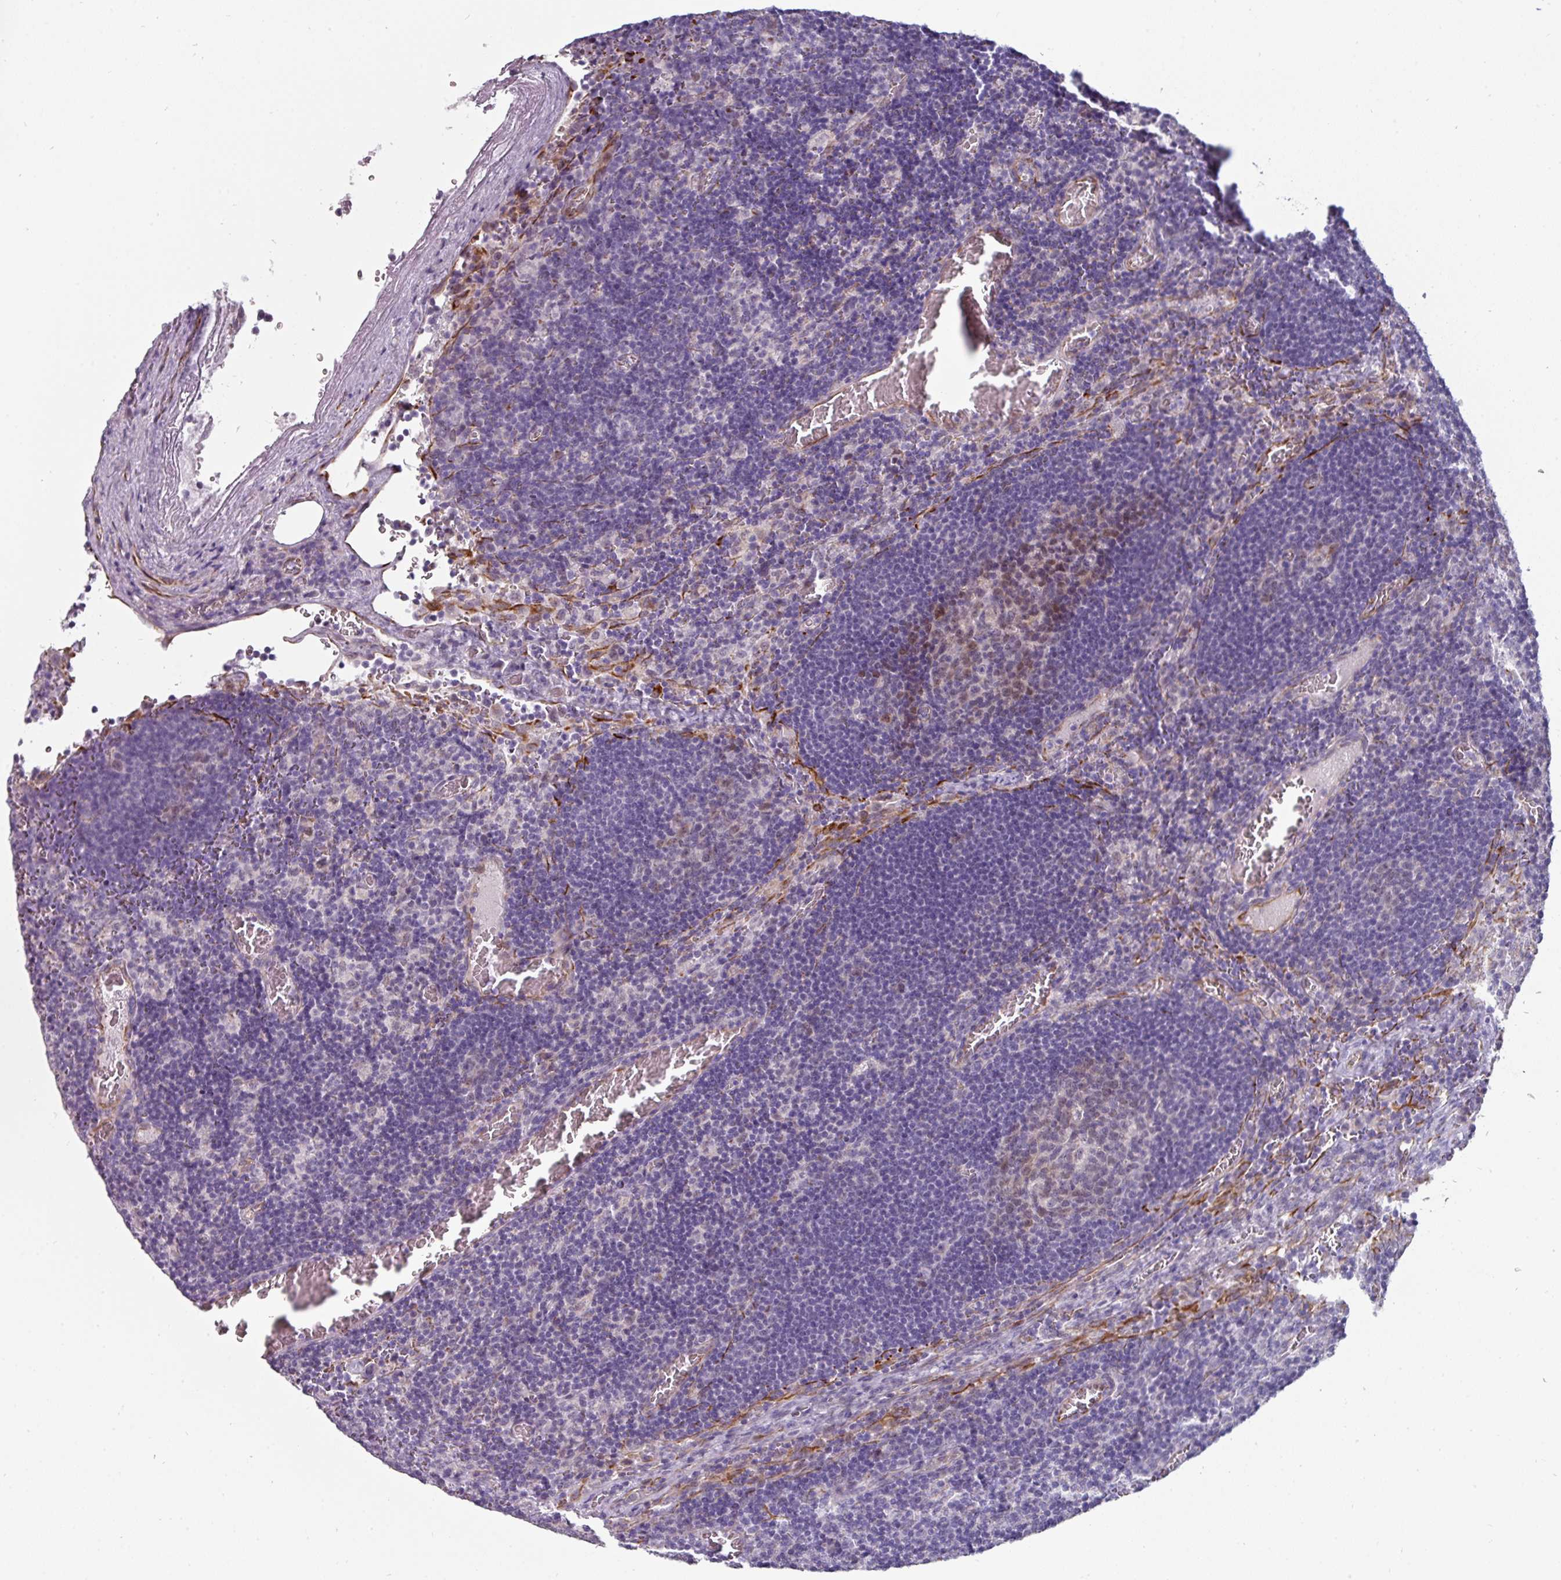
{"staining": {"intensity": "moderate", "quantity": "<25%", "location": "nuclear"}, "tissue": "lymph node", "cell_type": "Germinal center cells", "image_type": "normal", "snomed": [{"axis": "morphology", "description": "Normal tissue, NOS"}, {"axis": "topography", "description": "Lymph node"}], "caption": "Protein expression analysis of unremarkable lymph node demonstrates moderate nuclear positivity in about <25% of germinal center cells. The staining is performed using DAB brown chromogen to label protein expression. The nuclei are counter-stained blue using hematoxylin.", "gene": "EYA3", "patient": {"sex": "male", "age": 50}}